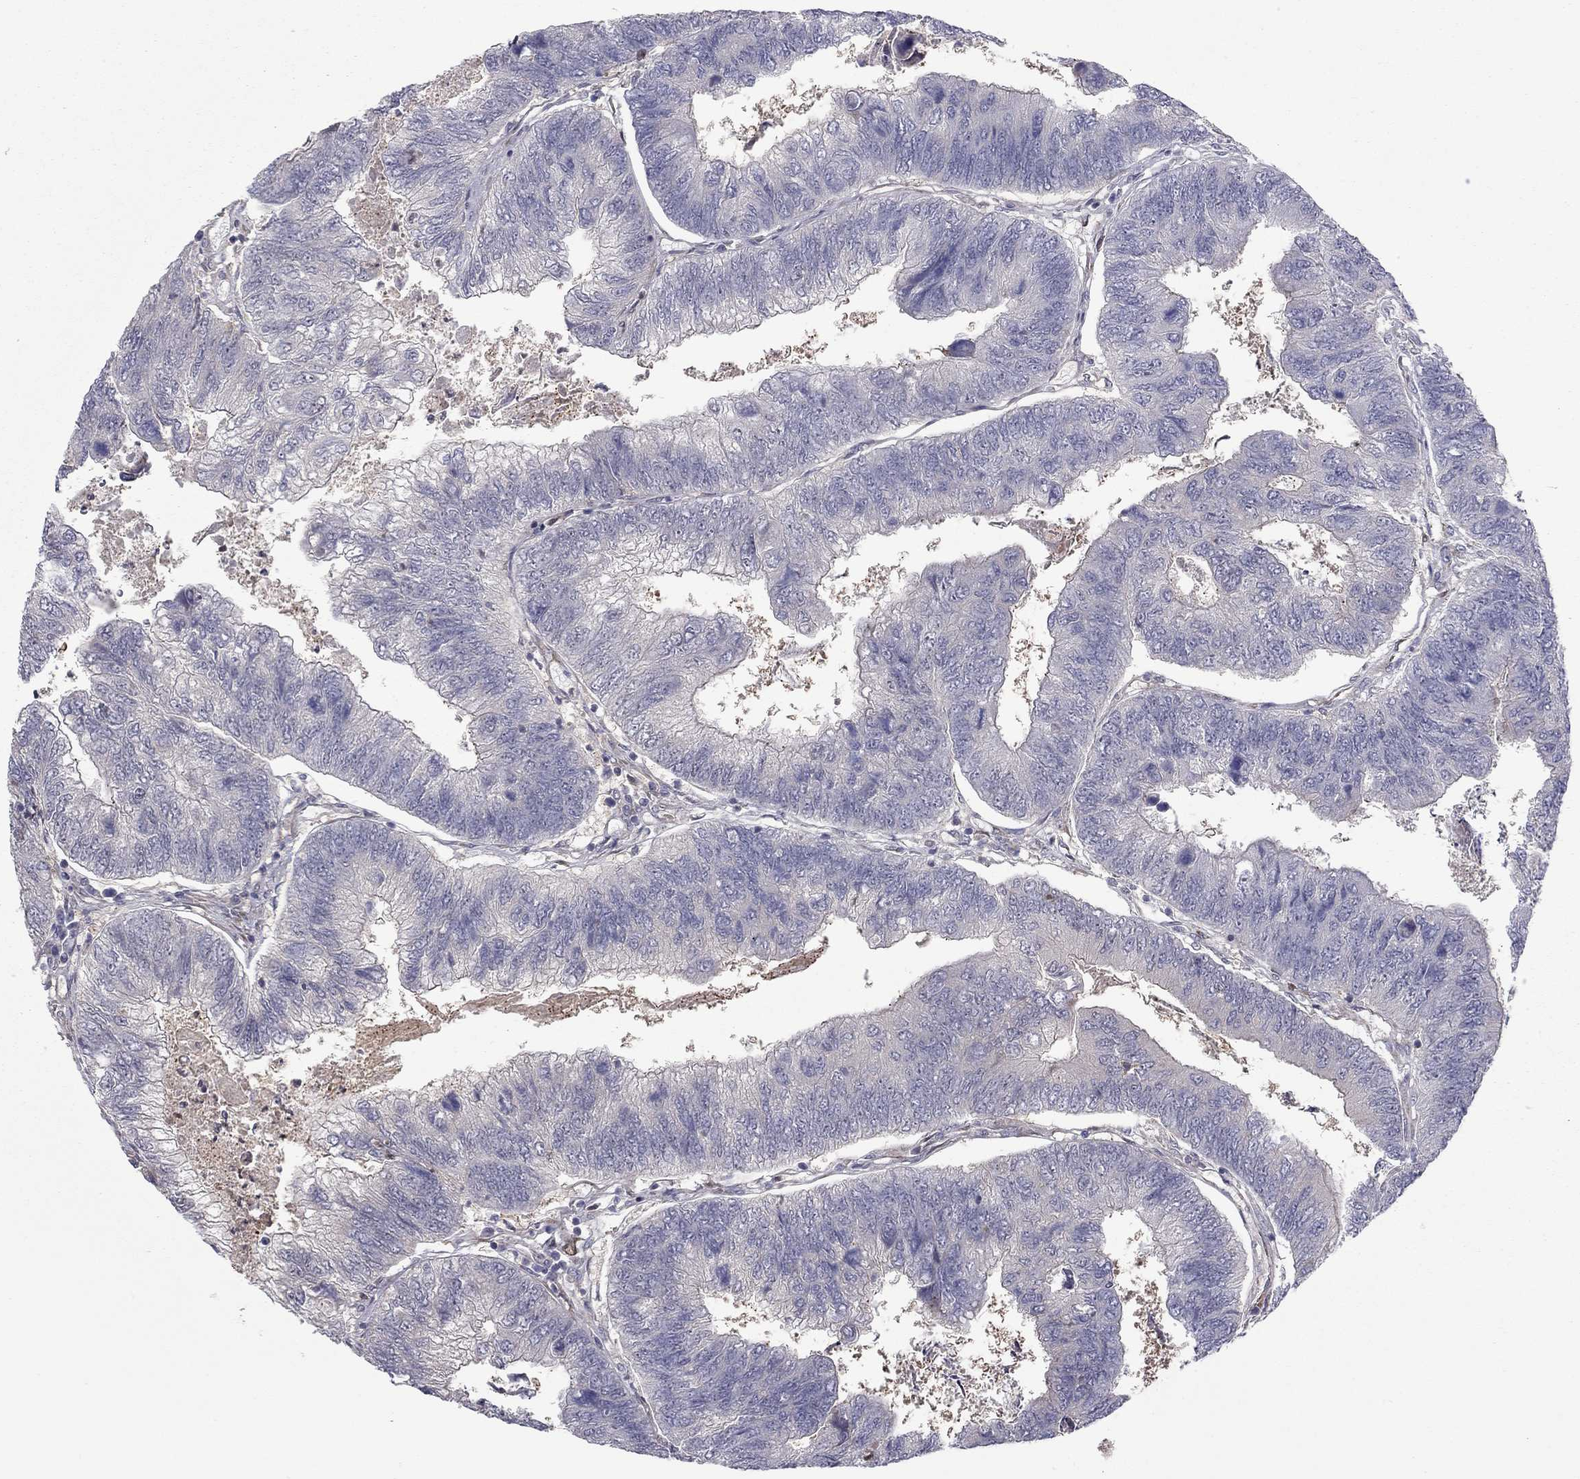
{"staining": {"intensity": "negative", "quantity": "none", "location": "none"}, "tissue": "colorectal cancer", "cell_type": "Tumor cells", "image_type": "cancer", "snomed": [{"axis": "morphology", "description": "Adenocarcinoma, NOS"}, {"axis": "topography", "description": "Colon"}], "caption": "A histopathology image of human colorectal cancer (adenocarcinoma) is negative for staining in tumor cells.", "gene": "DUSP7", "patient": {"sex": "female", "age": 67}}